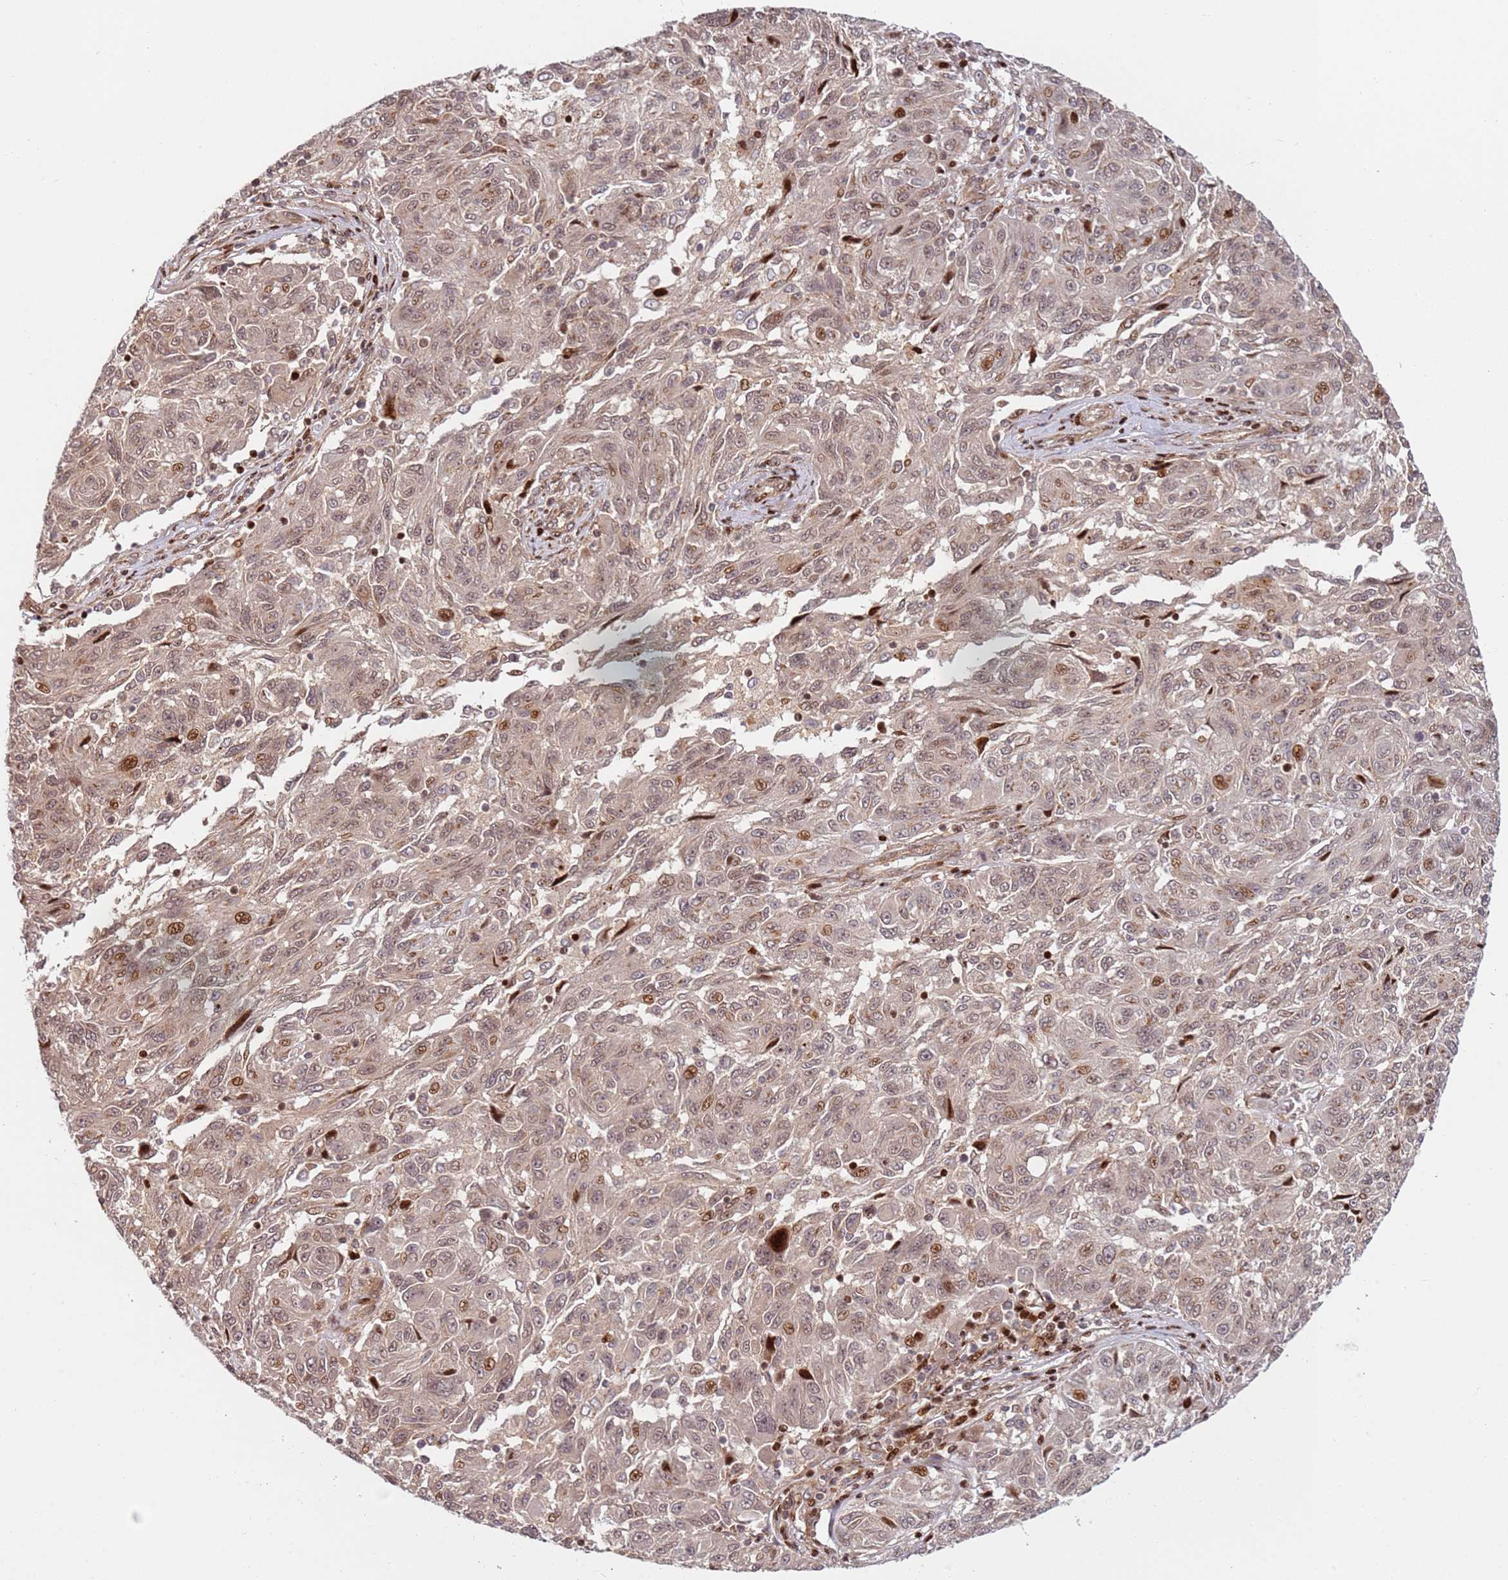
{"staining": {"intensity": "moderate", "quantity": ">75%", "location": "nuclear"}, "tissue": "melanoma", "cell_type": "Tumor cells", "image_type": "cancer", "snomed": [{"axis": "morphology", "description": "Malignant melanoma, NOS"}, {"axis": "topography", "description": "Skin"}], "caption": "Melanoma tissue displays moderate nuclear expression in about >75% of tumor cells (Stains: DAB (3,3'-diaminobenzidine) in brown, nuclei in blue, Microscopy: brightfield microscopy at high magnification).", "gene": "TMEM233", "patient": {"sex": "male", "age": 53}}